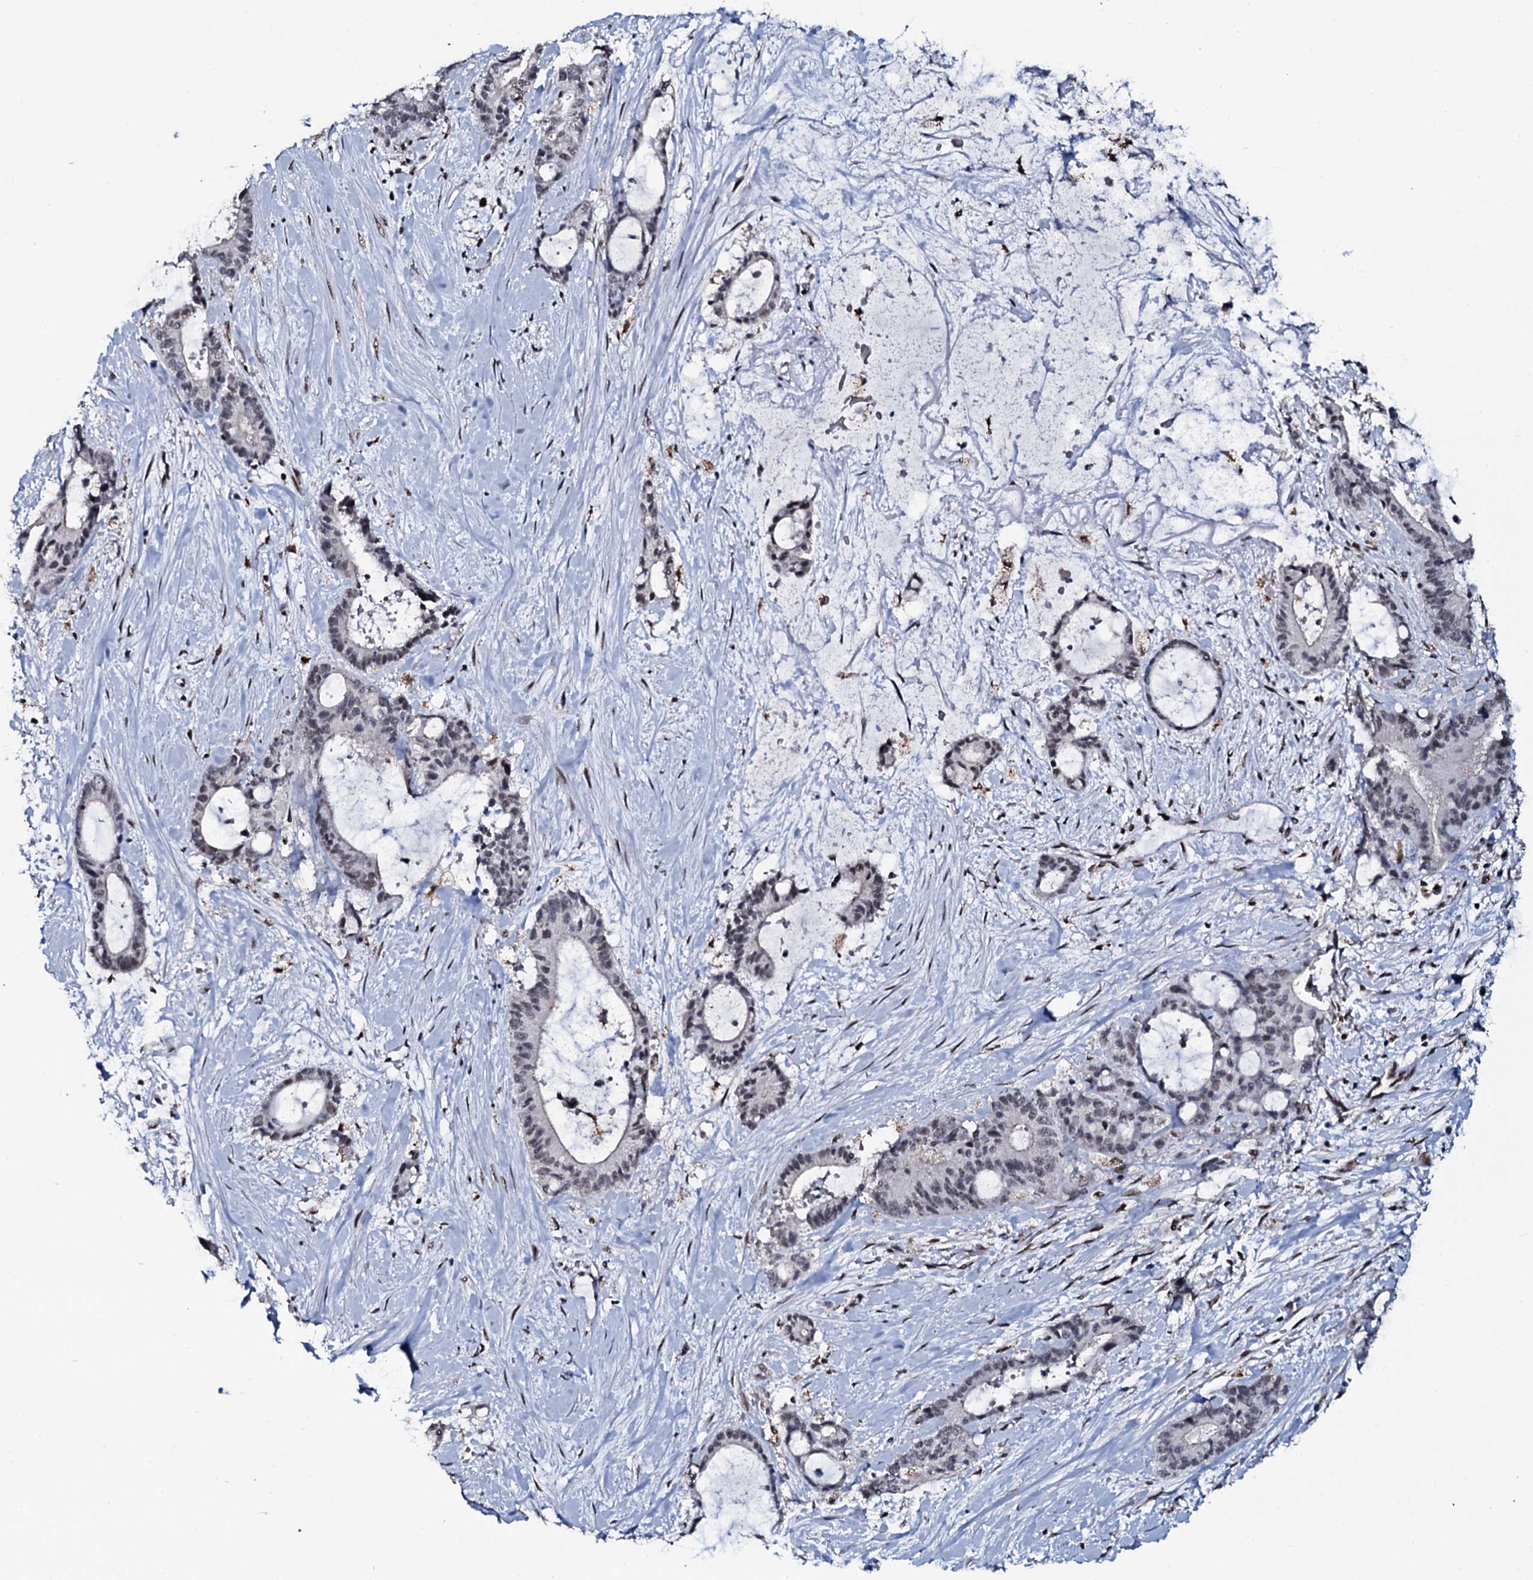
{"staining": {"intensity": "negative", "quantity": "none", "location": "none"}, "tissue": "liver cancer", "cell_type": "Tumor cells", "image_type": "cancer", "snomed": [{"axis": "morphology", "description": "Normal tissue, NOS"}, {"axis": "morphology", "description": "Cholangiocarcinoma"}, {"axis": "topography", "description": "Liver"}, {"axis": "topography", "description": "Peripheral nerve tissue"}], "caption": "High power microscopy photomicrograph of an IHC histopathology image of liver cholangiocarcinoma, revealing no significant expression in tumor cells.", "gene": "ZMIZ2", "patient": {"sex": "female", "age": 73}}